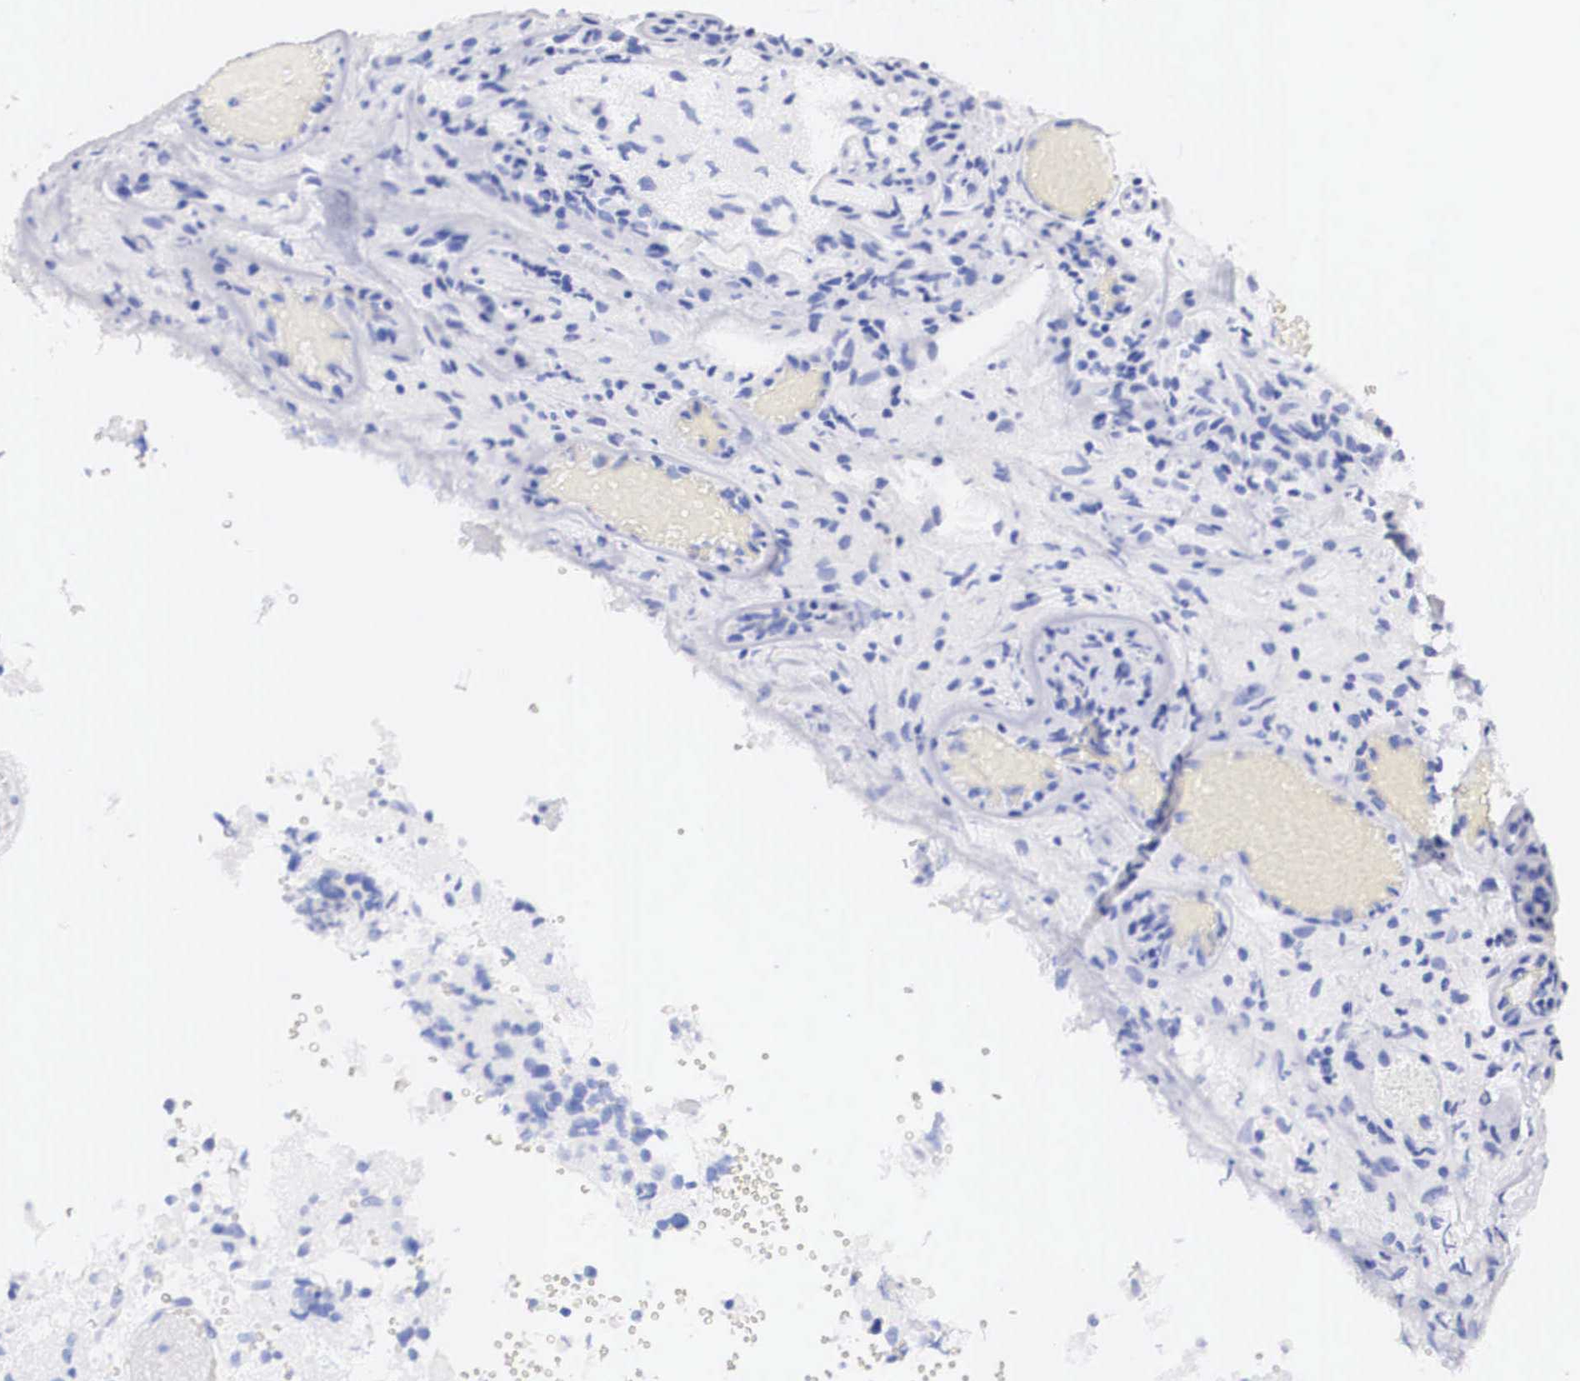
{"staining": {"intensity": "negative", "quantity": "none", "location": "none"}, "tissue": "glioma", "cell_type": "Tumor cells", "image_type": "cancer", "snomed": [{"axis": "morphology", "description": "Glioma, malignant, High grade"}, {"axis": "topography", "description": "Brain"}], "caption": "This is an IHC image of high-grade glioma (malignant). There is no positivity in tumor cells.", "gene": "ERBB2", "patient": {"sex": "male", "age": 69}}